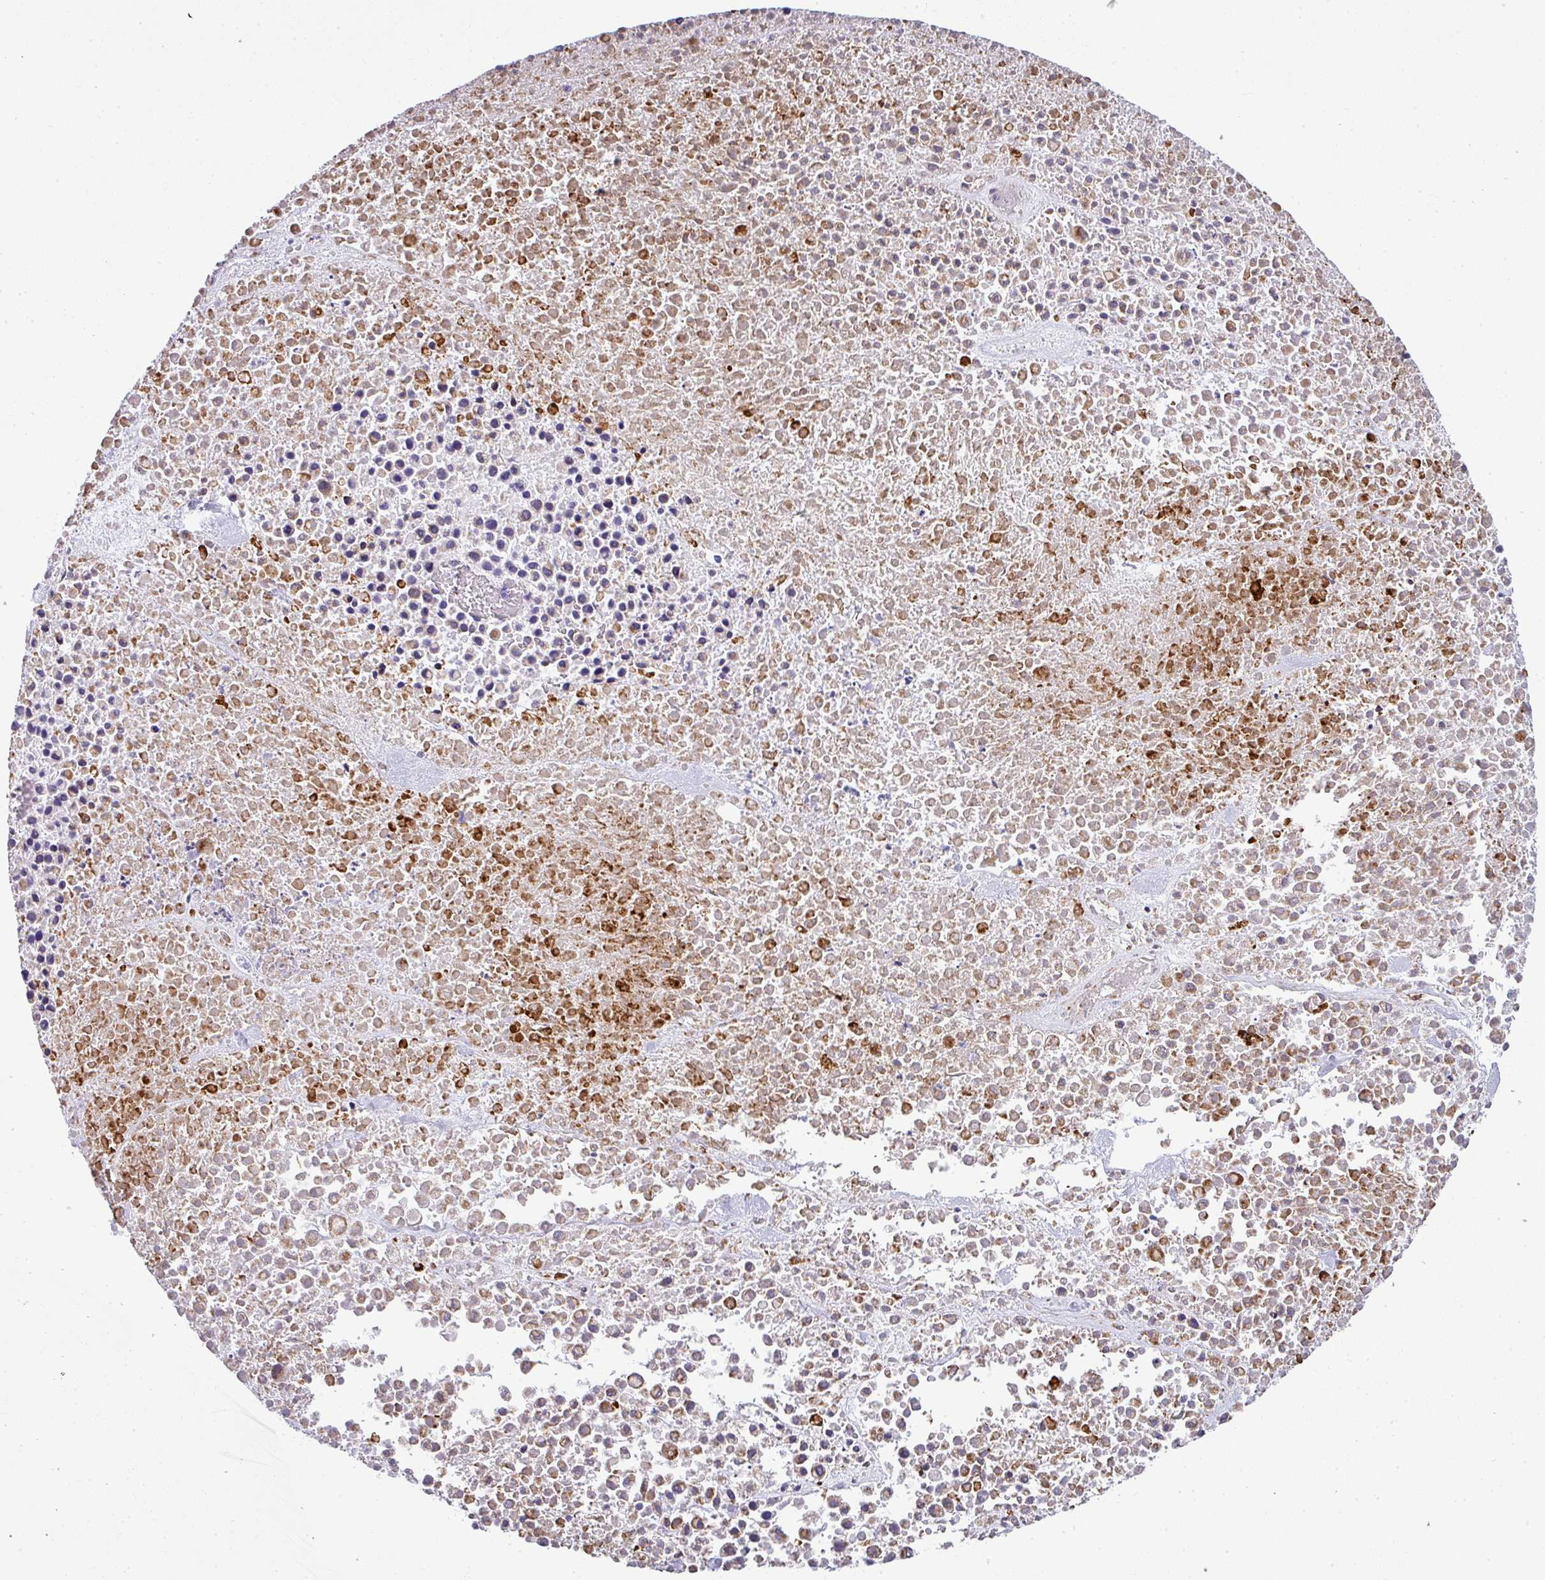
{"staining": {"intensity": "negative", "quantity": "none", "location": "none"}, "tissue": "melanoma", "cell_type": "Tumor cells", "image_type": "cancer", "snomed": [{"axis": "morphology", "description": "Malignant melanoma, Metastatic site"}, {"axis": "topography", "description": "Skin"}], "caption": "Micrograph shows no significant protein staining in tumor cells of malignant melanoma (metastatic site).", "gene": "ZNF568", "patient": {"sex": "female", "age": 81}}